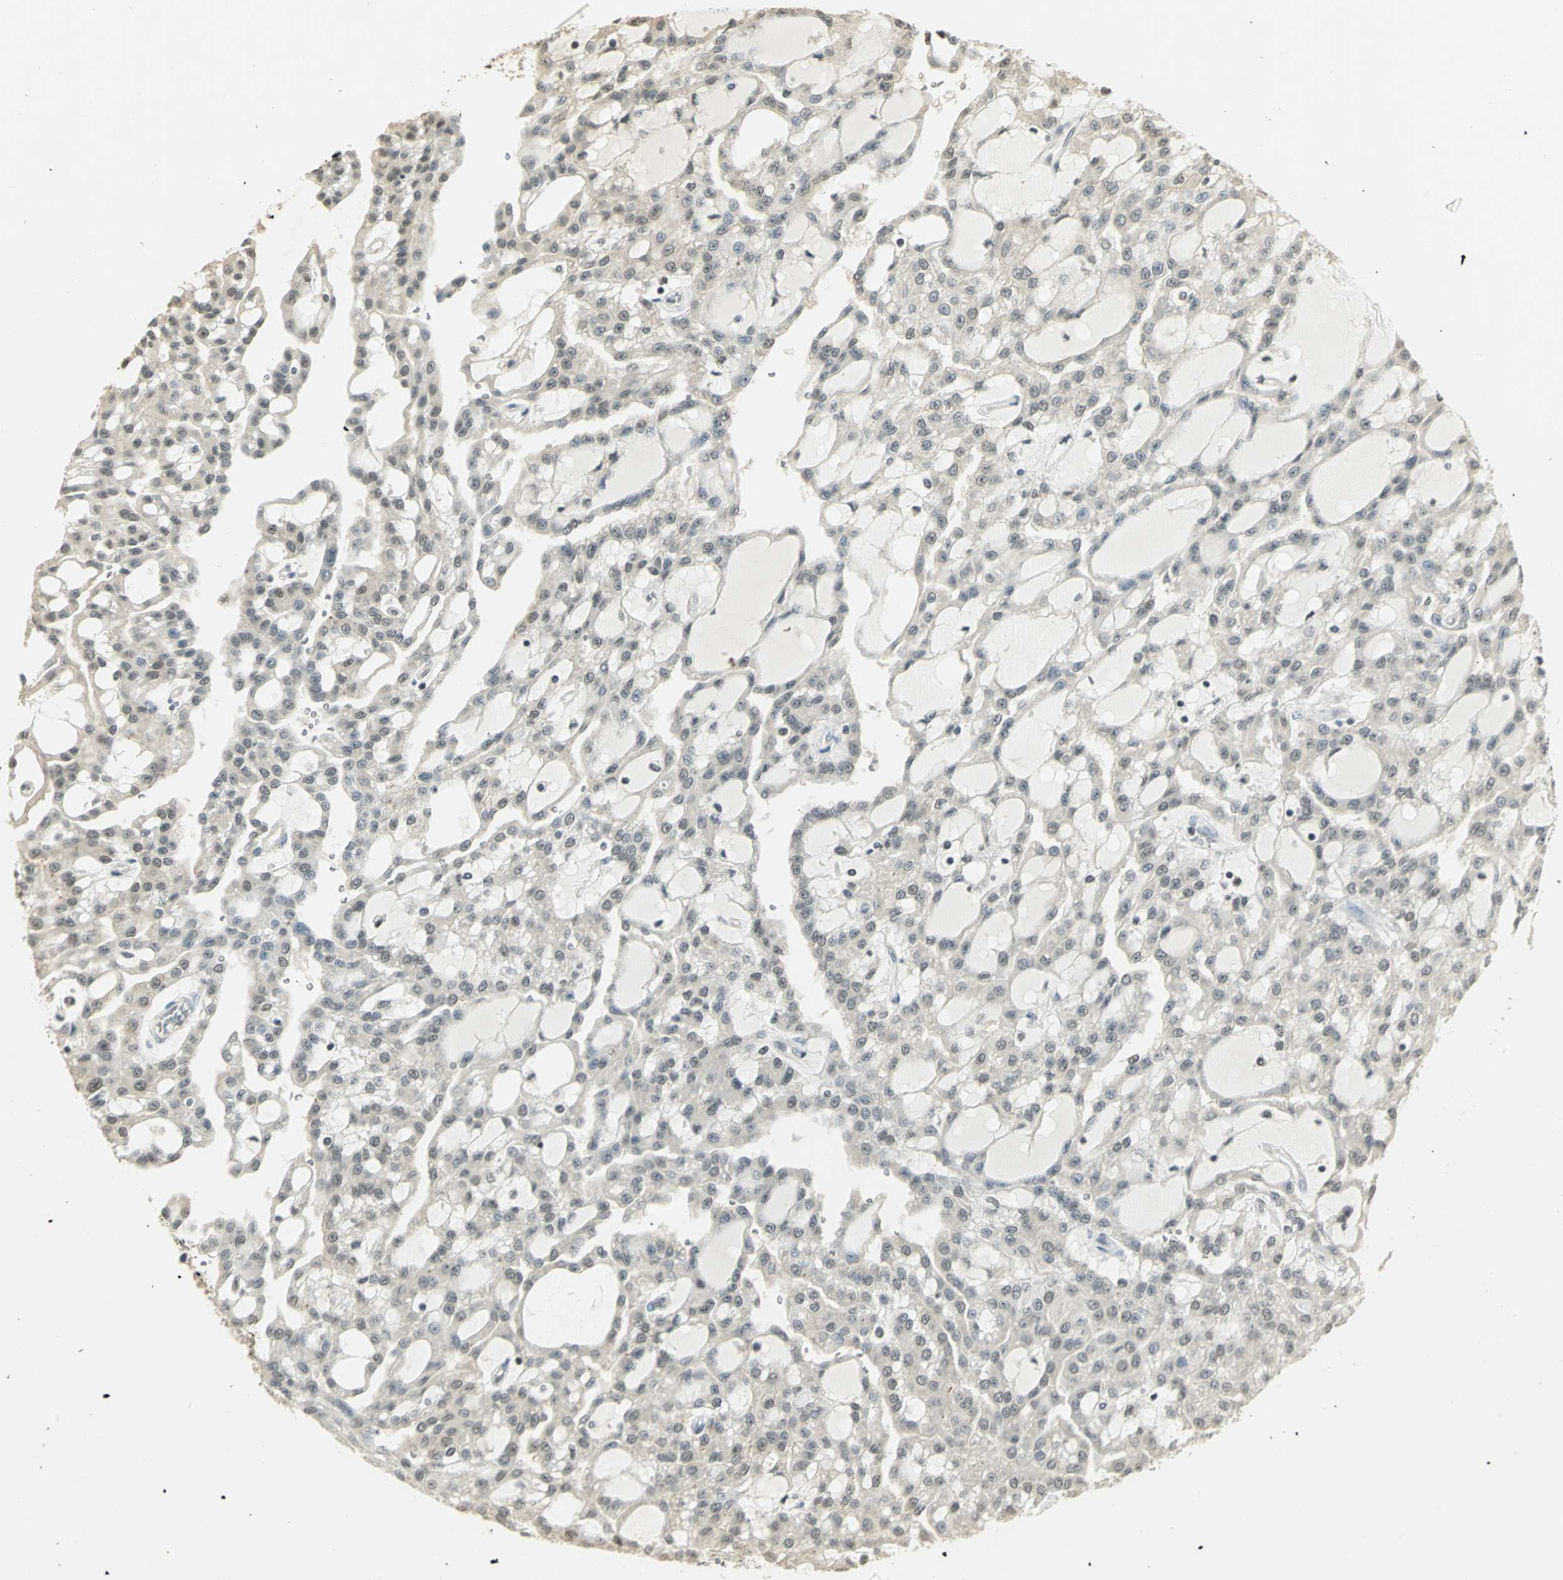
{"staining": {"intensity": "negative", "quantity": "none", "location": "none"}, "tissue": "renal cancer", "cell_type": "Tumor cells", "image_type": "cancer", "snomed": [{"axis": "morphology", "description": "Adenocarcinoma, NOS"}, {"axis": "topography", "description": "Kidney"}], "caption": "The image shows no staining of tumor cells in adenocarcinoma (renal). (DAB (3,3'-diaminobenzidine) IHC, high magnification).", "gene": "ELF1", "patient": {"sex": "male", "age": 63}}